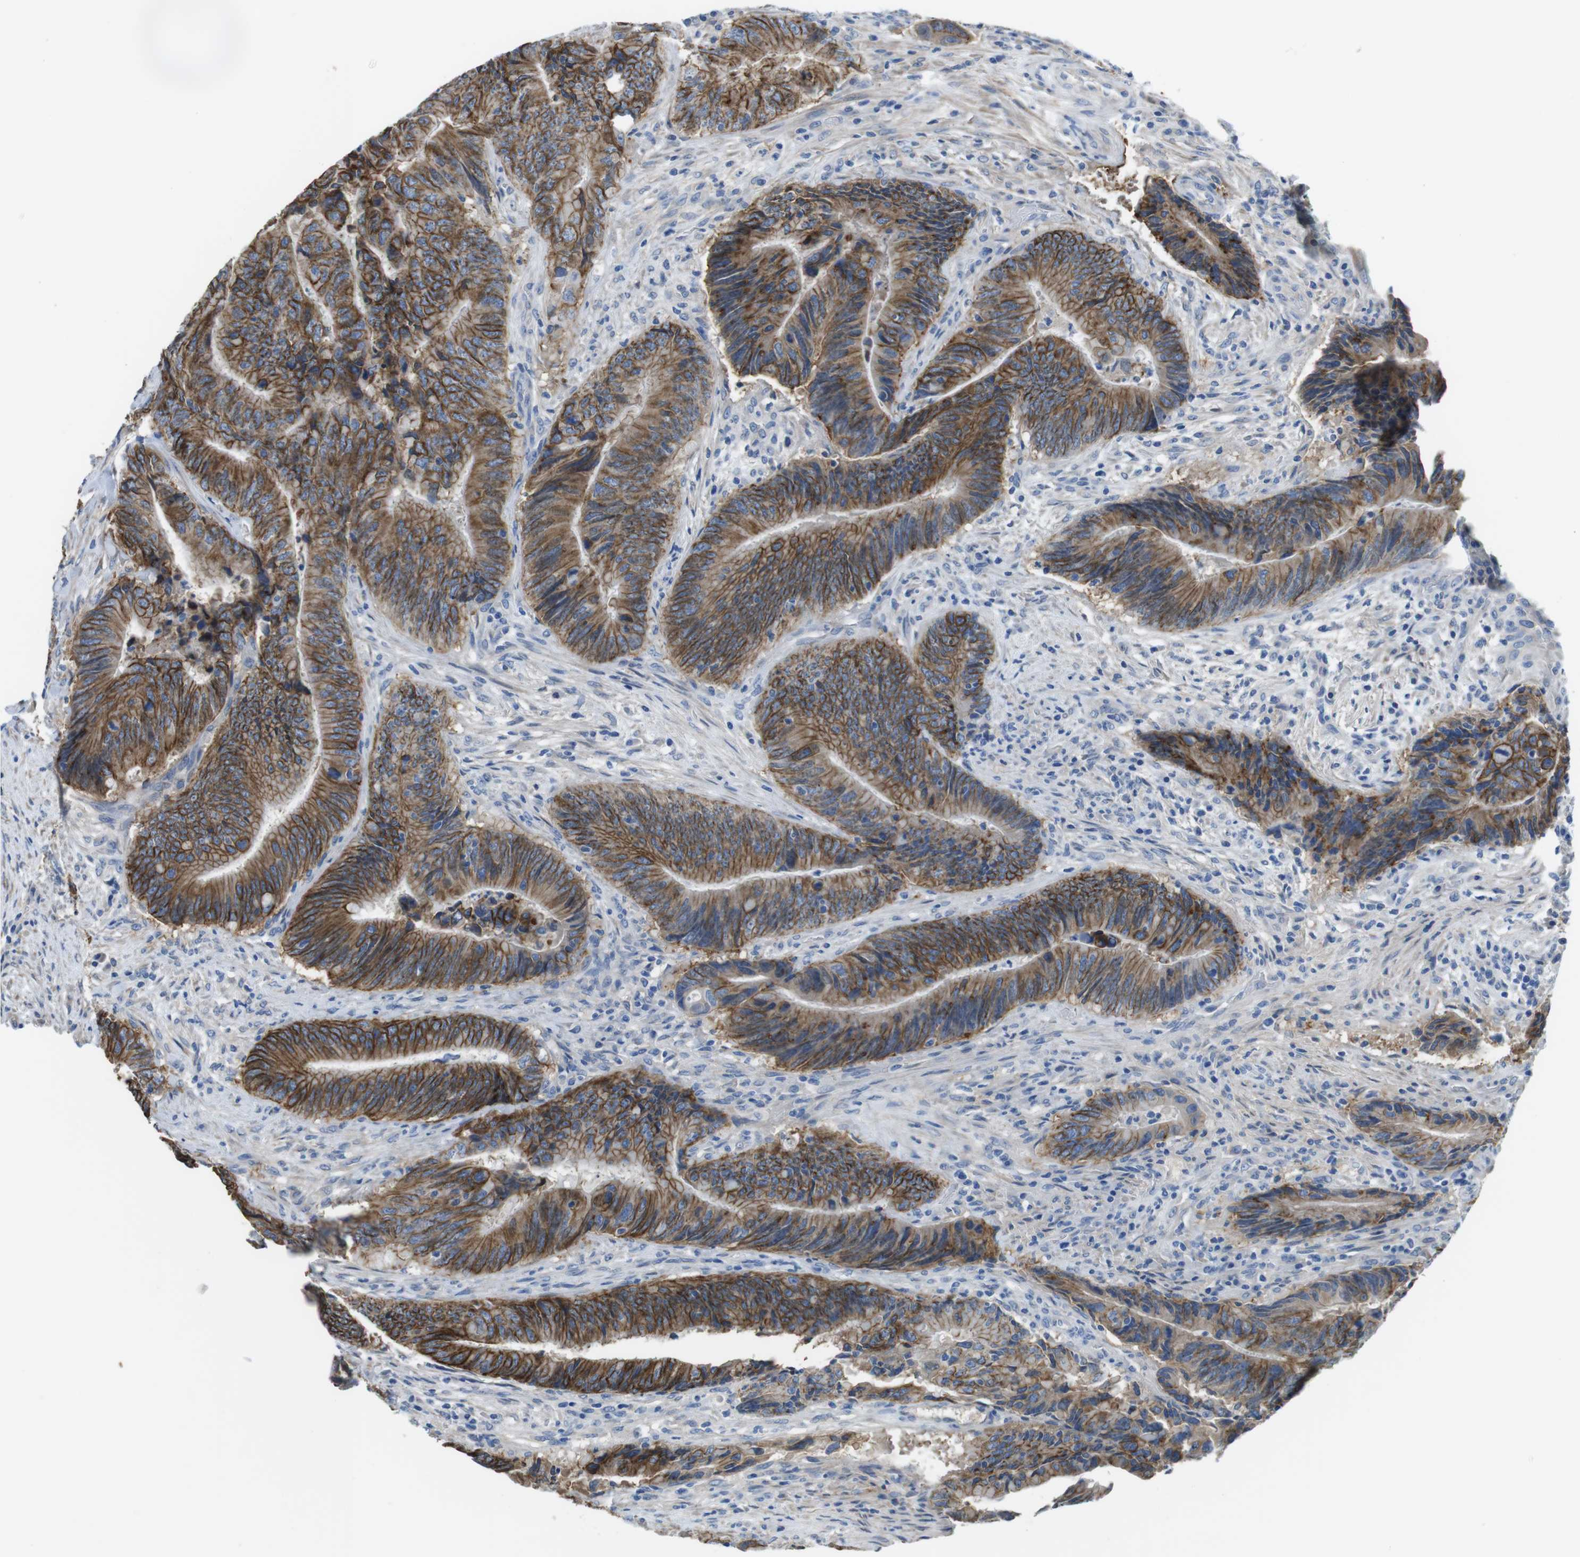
{"staining": {"intensity": "moderate", "quantity": ">75%", "location": "cytoplasmic/membranous"}, "tissue": "colorectal cancer", "cell_type": "Tumor cells", "image_type": "cancer", "snomed": [{"axis": "morphology", "description": "Normal tissue, NOS"}, {"axis": "morphology", "description": "Adenocarcinoma, NOS"}, {"axis": "topography", "description": "Colon"}], "caption": "Colorectal adenocarcinoma was stained to show a protein in brown. There is medium levels of moderate cytoplasmic/membranous expression in approximately >75% of tumor cells.", "gene": "CDH8", "patient": {"sex": "male", "age": 56}}